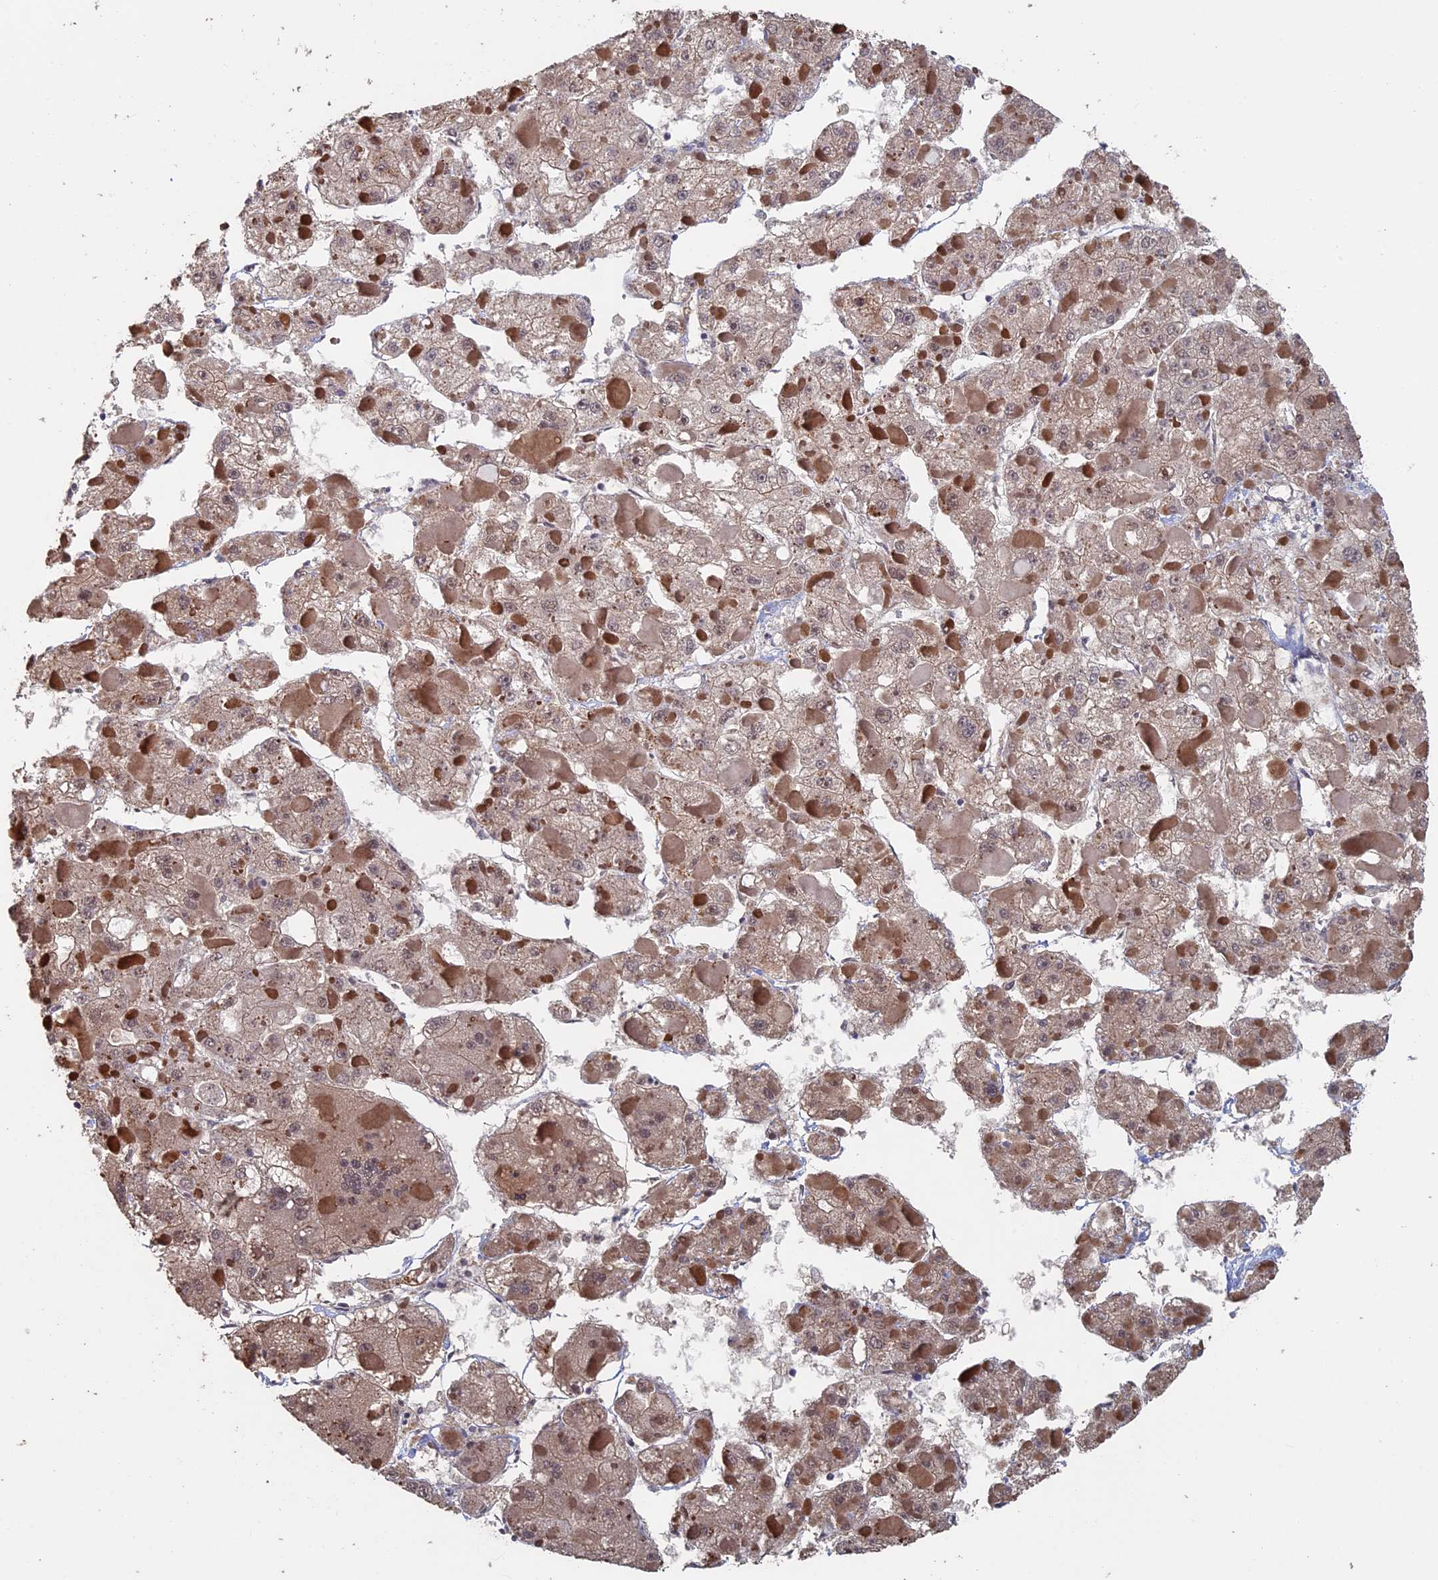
{"staining": {"intensity": "weak", "quantity": ">75%", "location": "cytoplasmic/membranous,nuclear"}, "tissue": "liver cancer", "cell_type": "Tumor cells", "image_type": "cancer", "snomed": [{"axis": "morphology", "description": "Carcinoma, Hepatocellular, NOS"}, {"axis": "topography", "description": "Liver"}], "caption": "Liver hepatocellular carcinoma stained with DAB (3,3'-diaminobenzidine) immunohistochemistry (IHC) reveals low levels of weak cytoplasmic/membranous and nuclear positivity in about >75% of tumor cells.", "gene": "KIAA1328", "patient": {"sex": "female", "age": 73}}